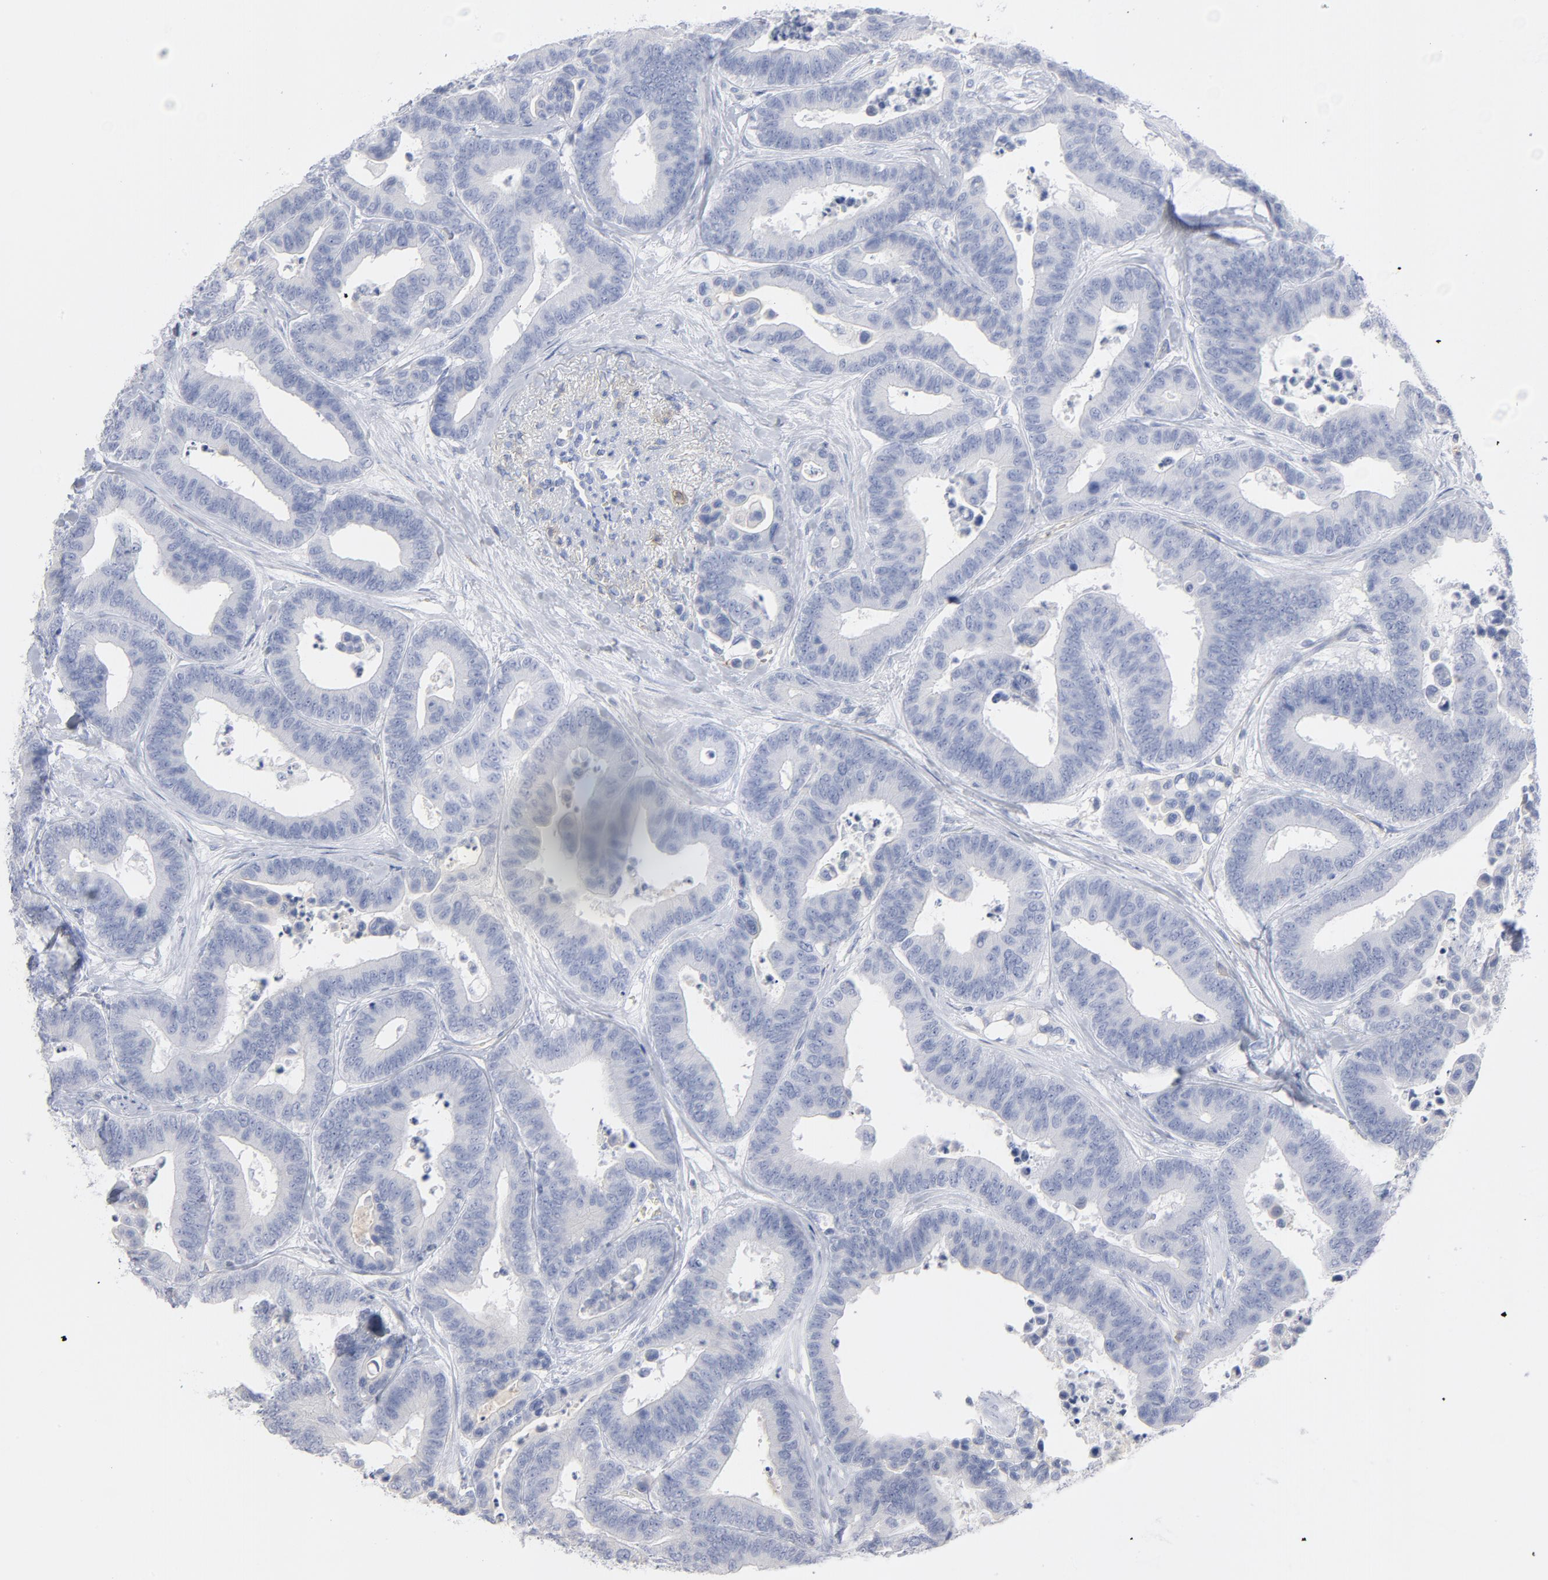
{"staining": {"intensity": "negative", "quantity": "none", "location": "none"}, "tissue": "colorectal cancer", "cell_type": "Tumor cells", "image_type": "cancer", "snomed": [{"axis": "morphology", "description": "Adenocarcinoma, NOS"}, {"axis": "topography", "description": "Colon"}], "caption": "DAB (3,3'-diaminobenzidine) immunohistochemical staining of human colorectal cancer displays no significant expression in tumor cells.", "gene": "P2RY8", "patient": {"sex": "male", "age": 82}}